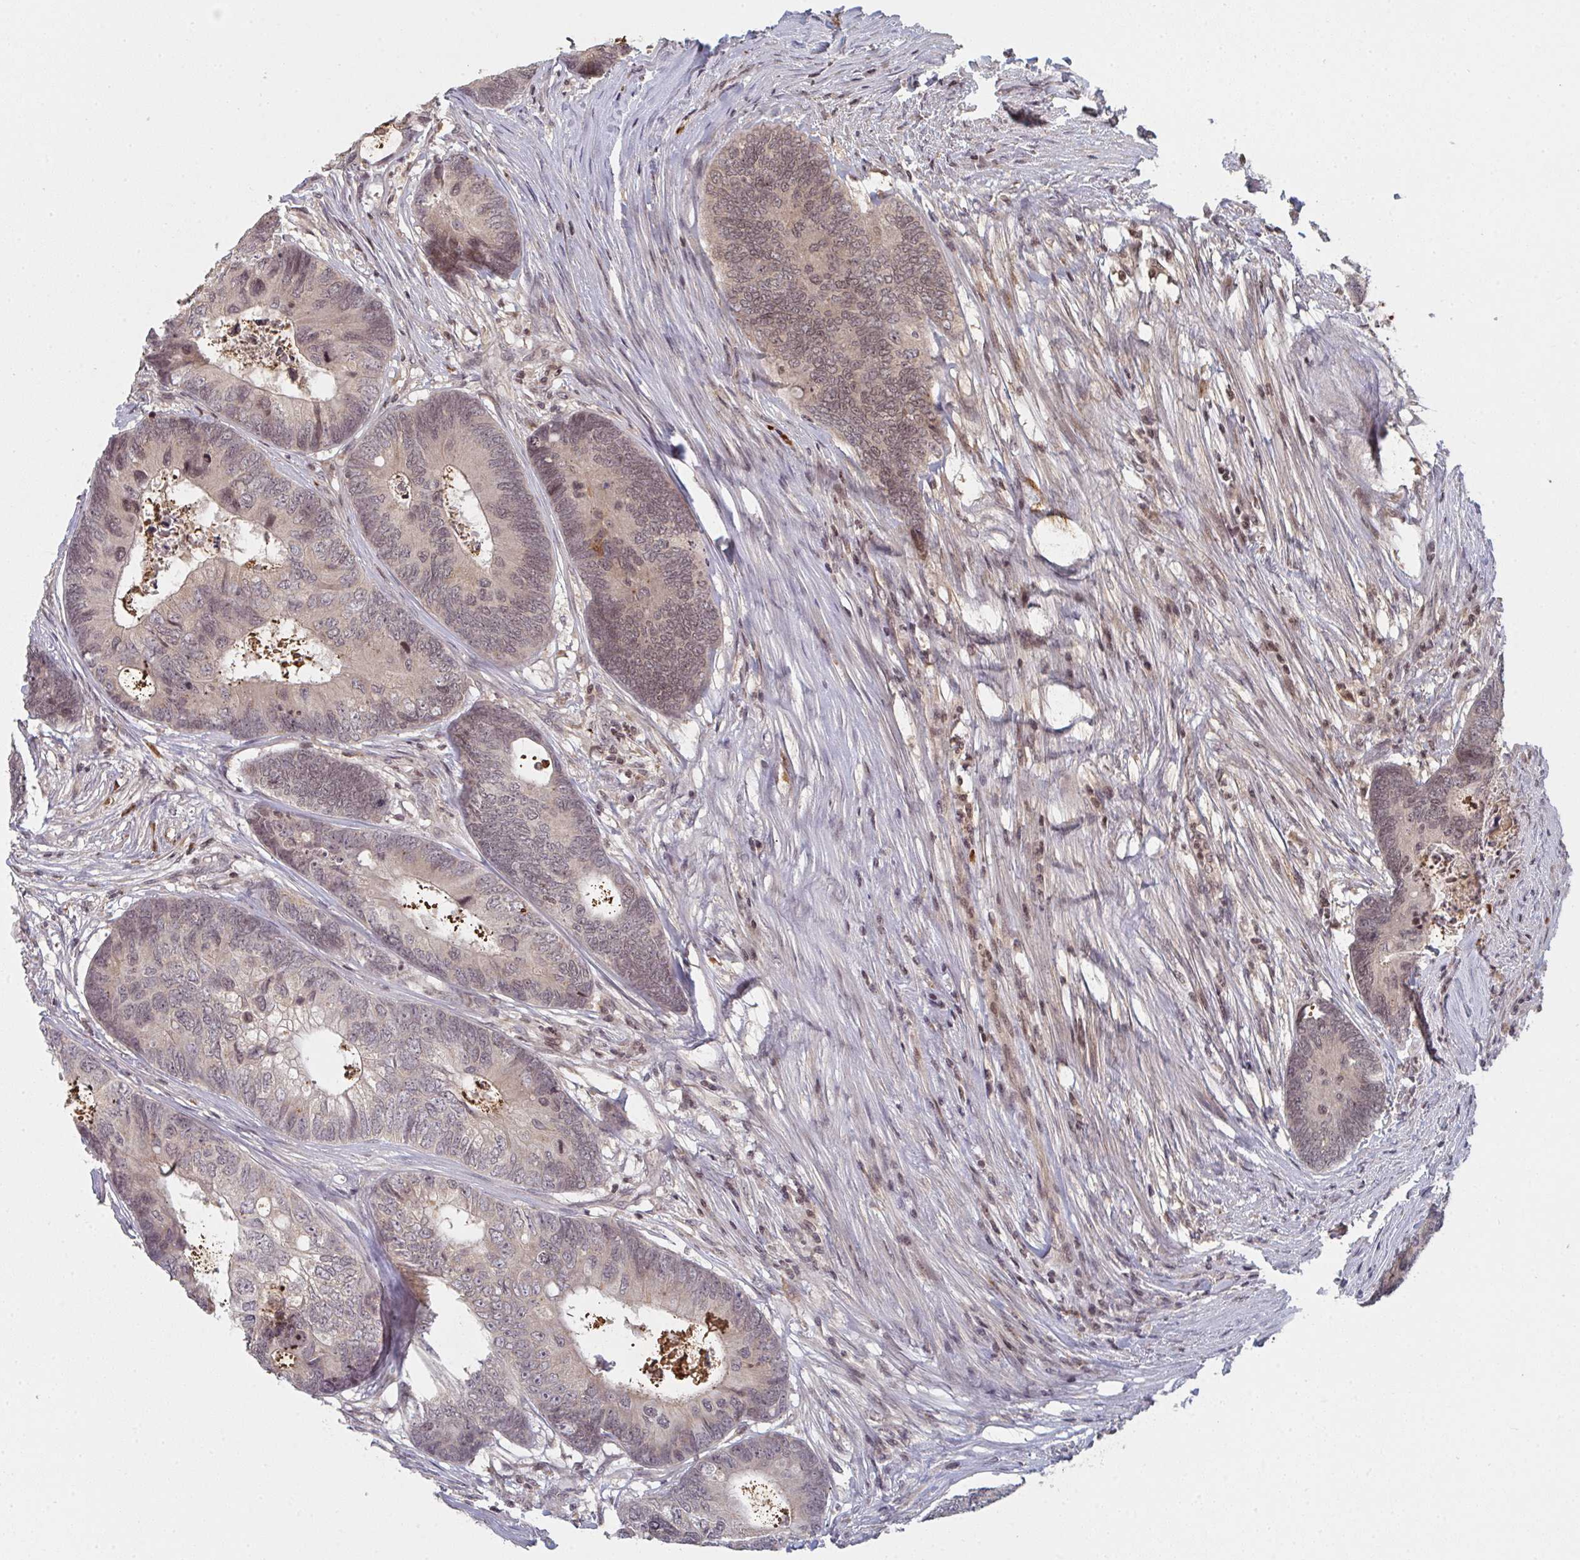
{"staining": {"intensity": "moderate", "quantity": "<25%", "location": "nuclear"}, "tissue": "colorectal cancer", "cell_type": "Tumor cells", "image_type": "cancer", "snomed": [{"axis": "morphology", "description": "Adenocarcinoma, NOS"}, {"axis": "topography", "description": "Colon"}], "caption": "Colorectal cancer stained for a protein (brown) displays moderate nuclear positive expression in approximately <25% of tumor cells.", "gene": "DCST1", "patient": {"sex": "female", "age": 67}}